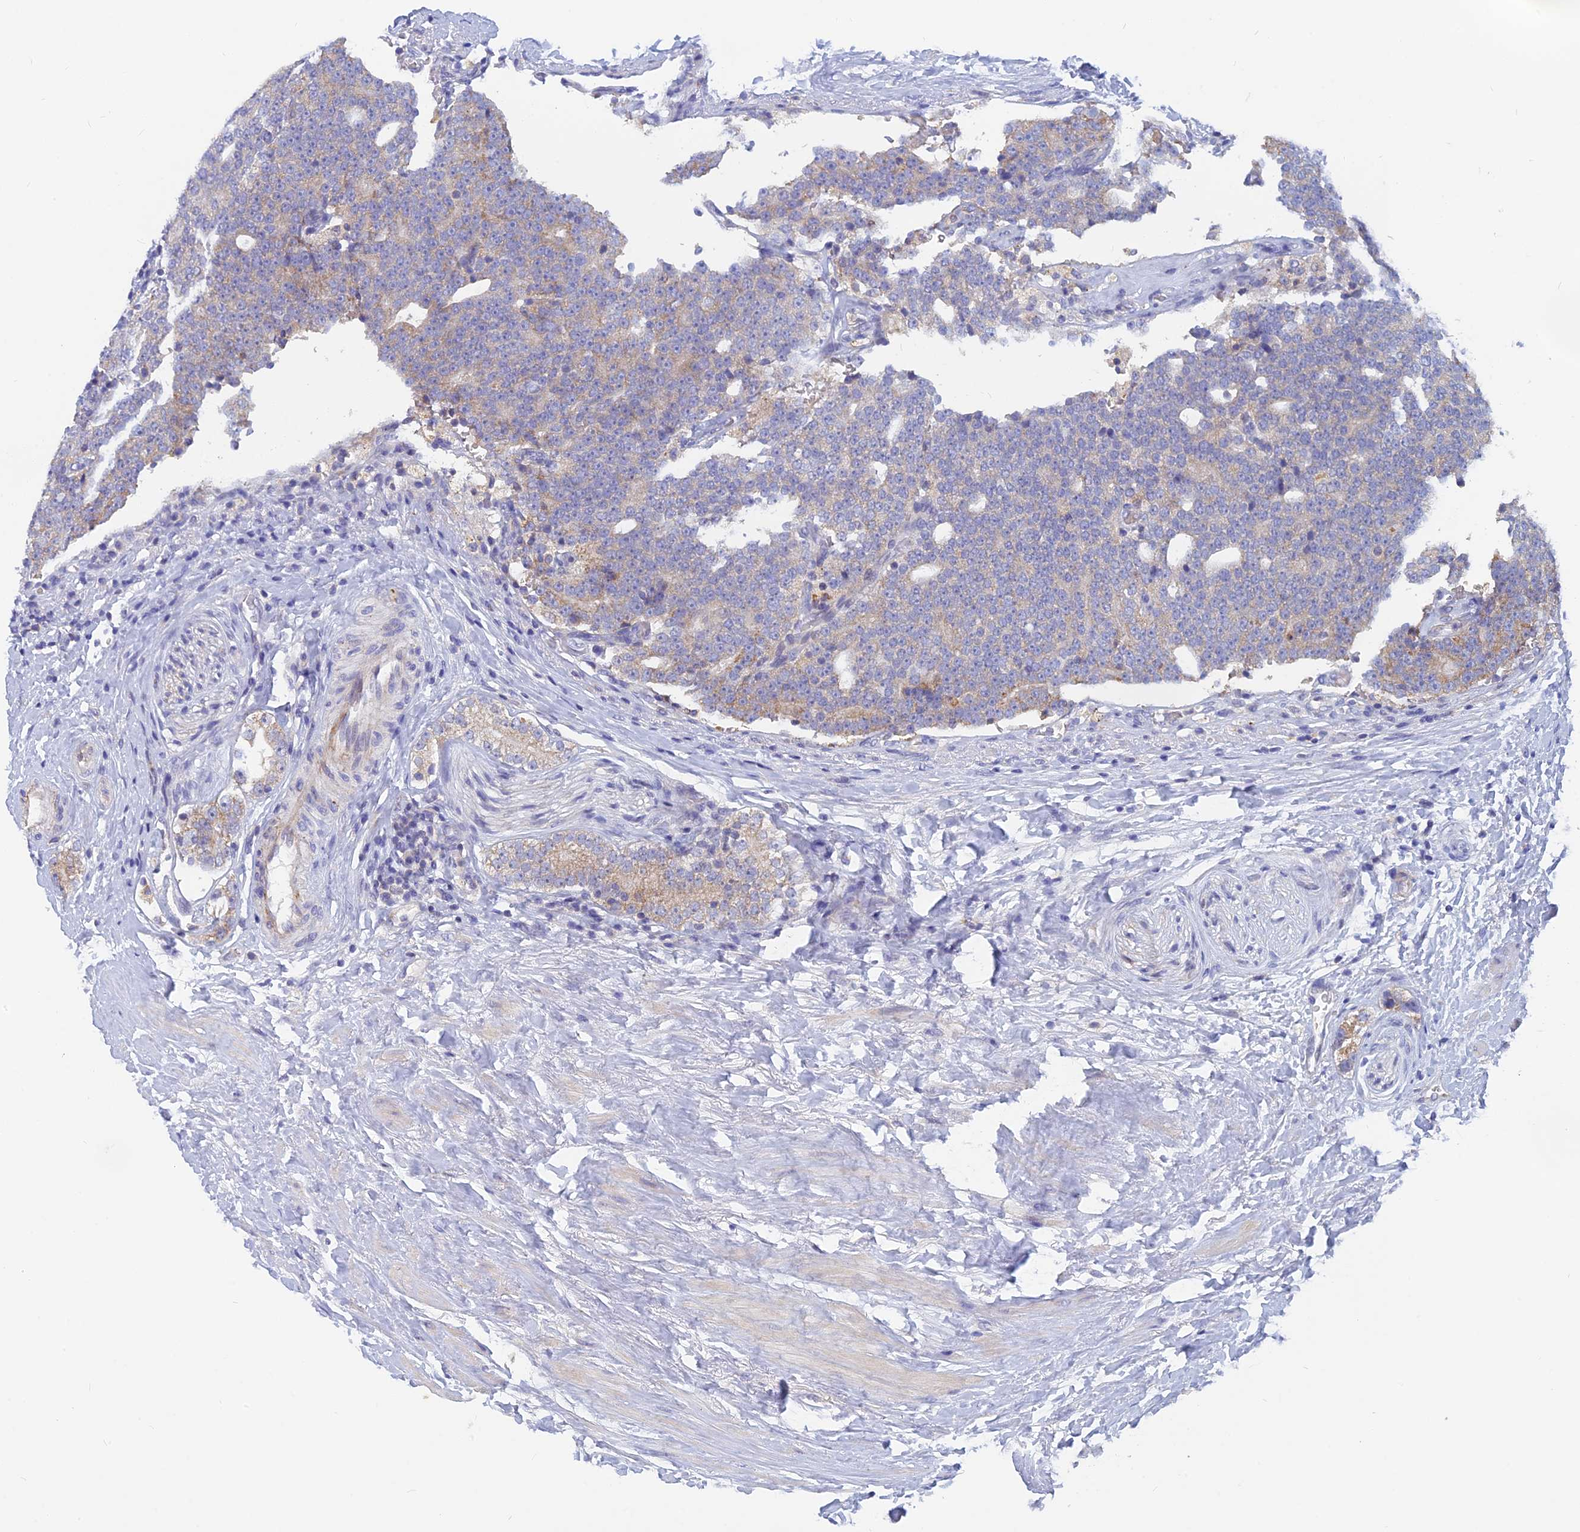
{"staining": {"intensity": "weak", "quantity": "<25%", "location": "cytoplasmic/membranous"}, "tissue": "prostate cancer", "cell_type": "Tumor cells", "image_type": "cancer", "snomed": [{"axis": "morphology", "description": "Adenocarcinoma, High grade"}, {"axis": "topography", "description": "Prostate"}], "caption": "Immunohistochemistry (IHC) of prostate high-grade adenocarcinoma shows no positivity in tumor cells.", "gene": "CACNA1B", "patient": {"sex": "male", "age": 56}}